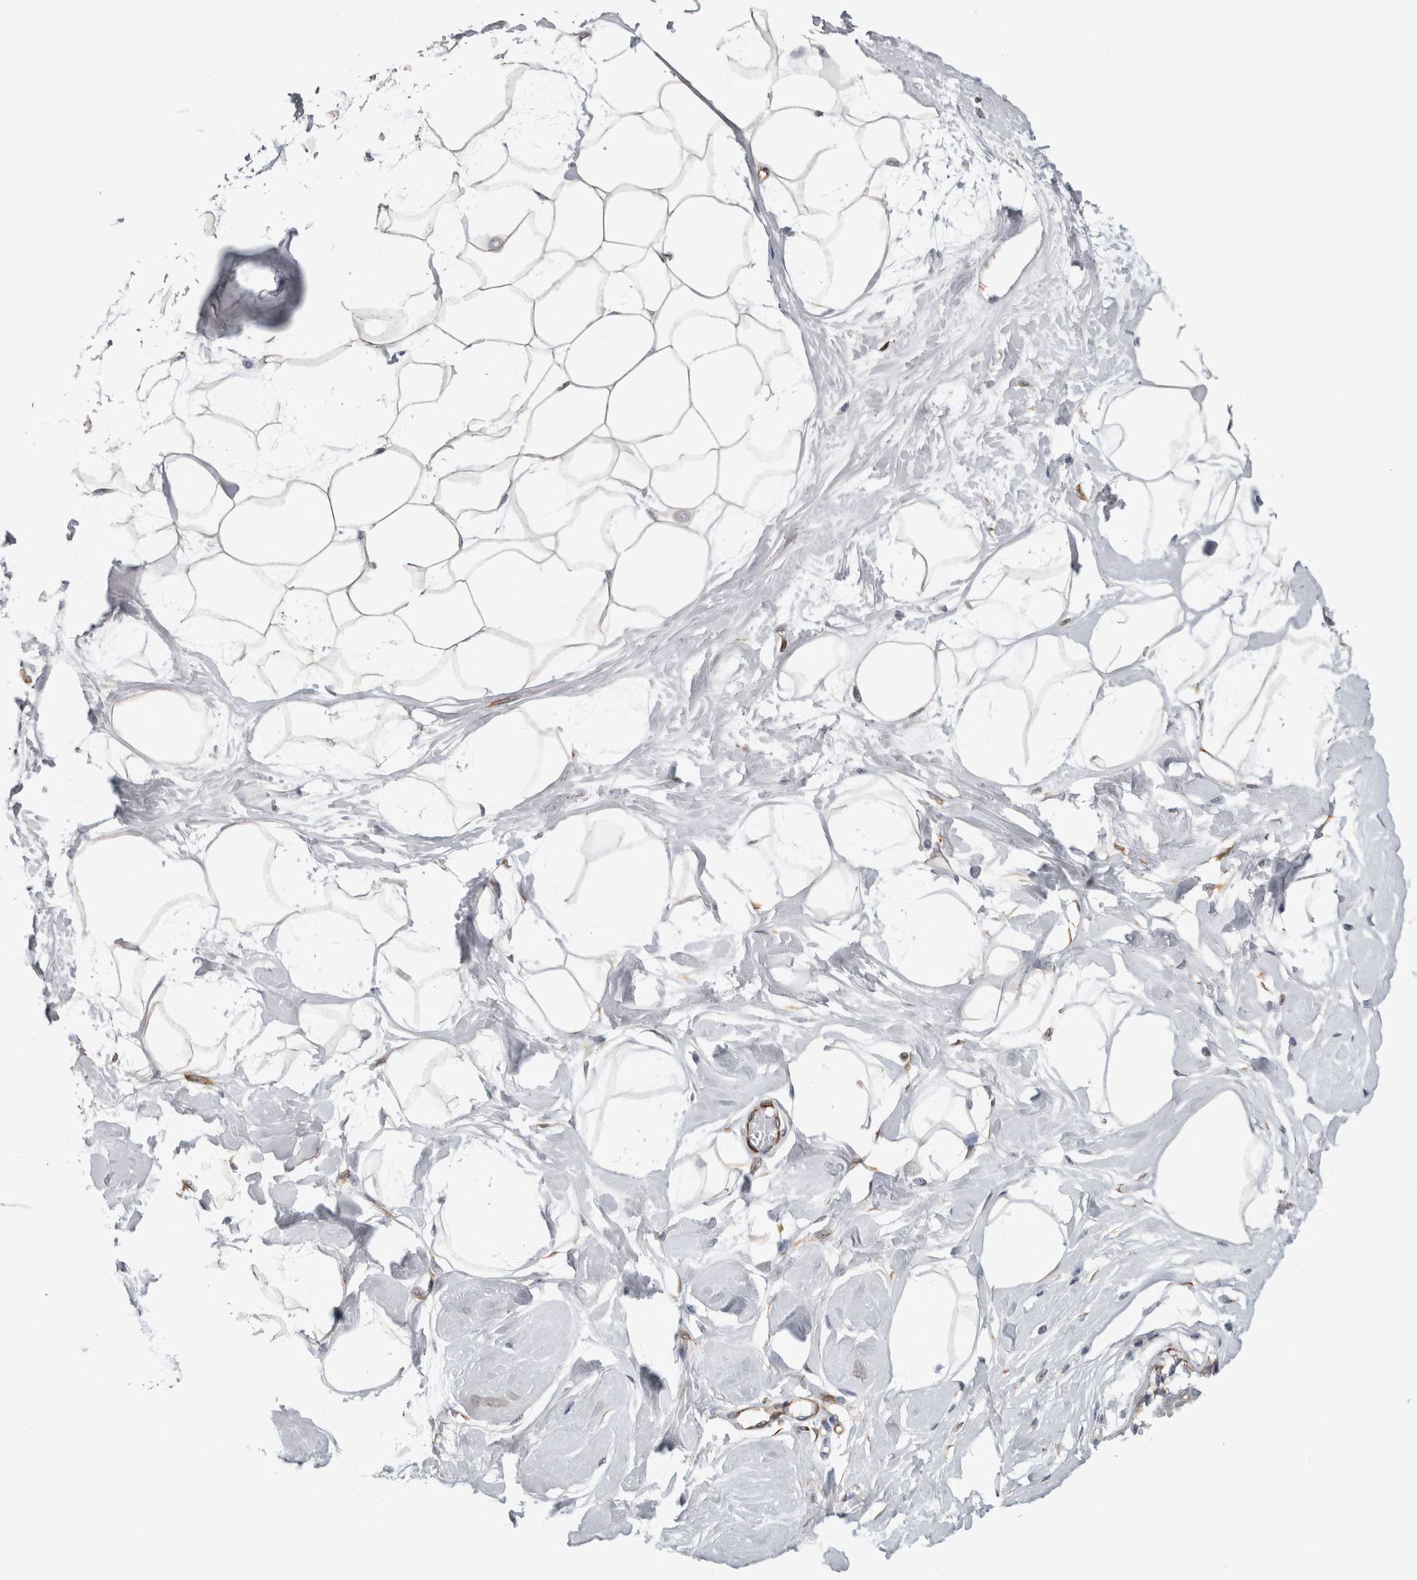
{"staining": {"intensity": "negative", "quantity": "none", "location": "none"}, "tissue": "breast", "cell_type": "Adipocytes", "image_type": "normal", "snomed": [{"axis": "morphology", "description": "Normal tissue, NOS"}, {"axis": "topography", "description": "Breast"}], "caption": "Adipocytes show no significant expression in normal breast. Nuclei are stained in blue.", "gene": "ACOT7", "patient": {"sex": "female", "age": 45}}